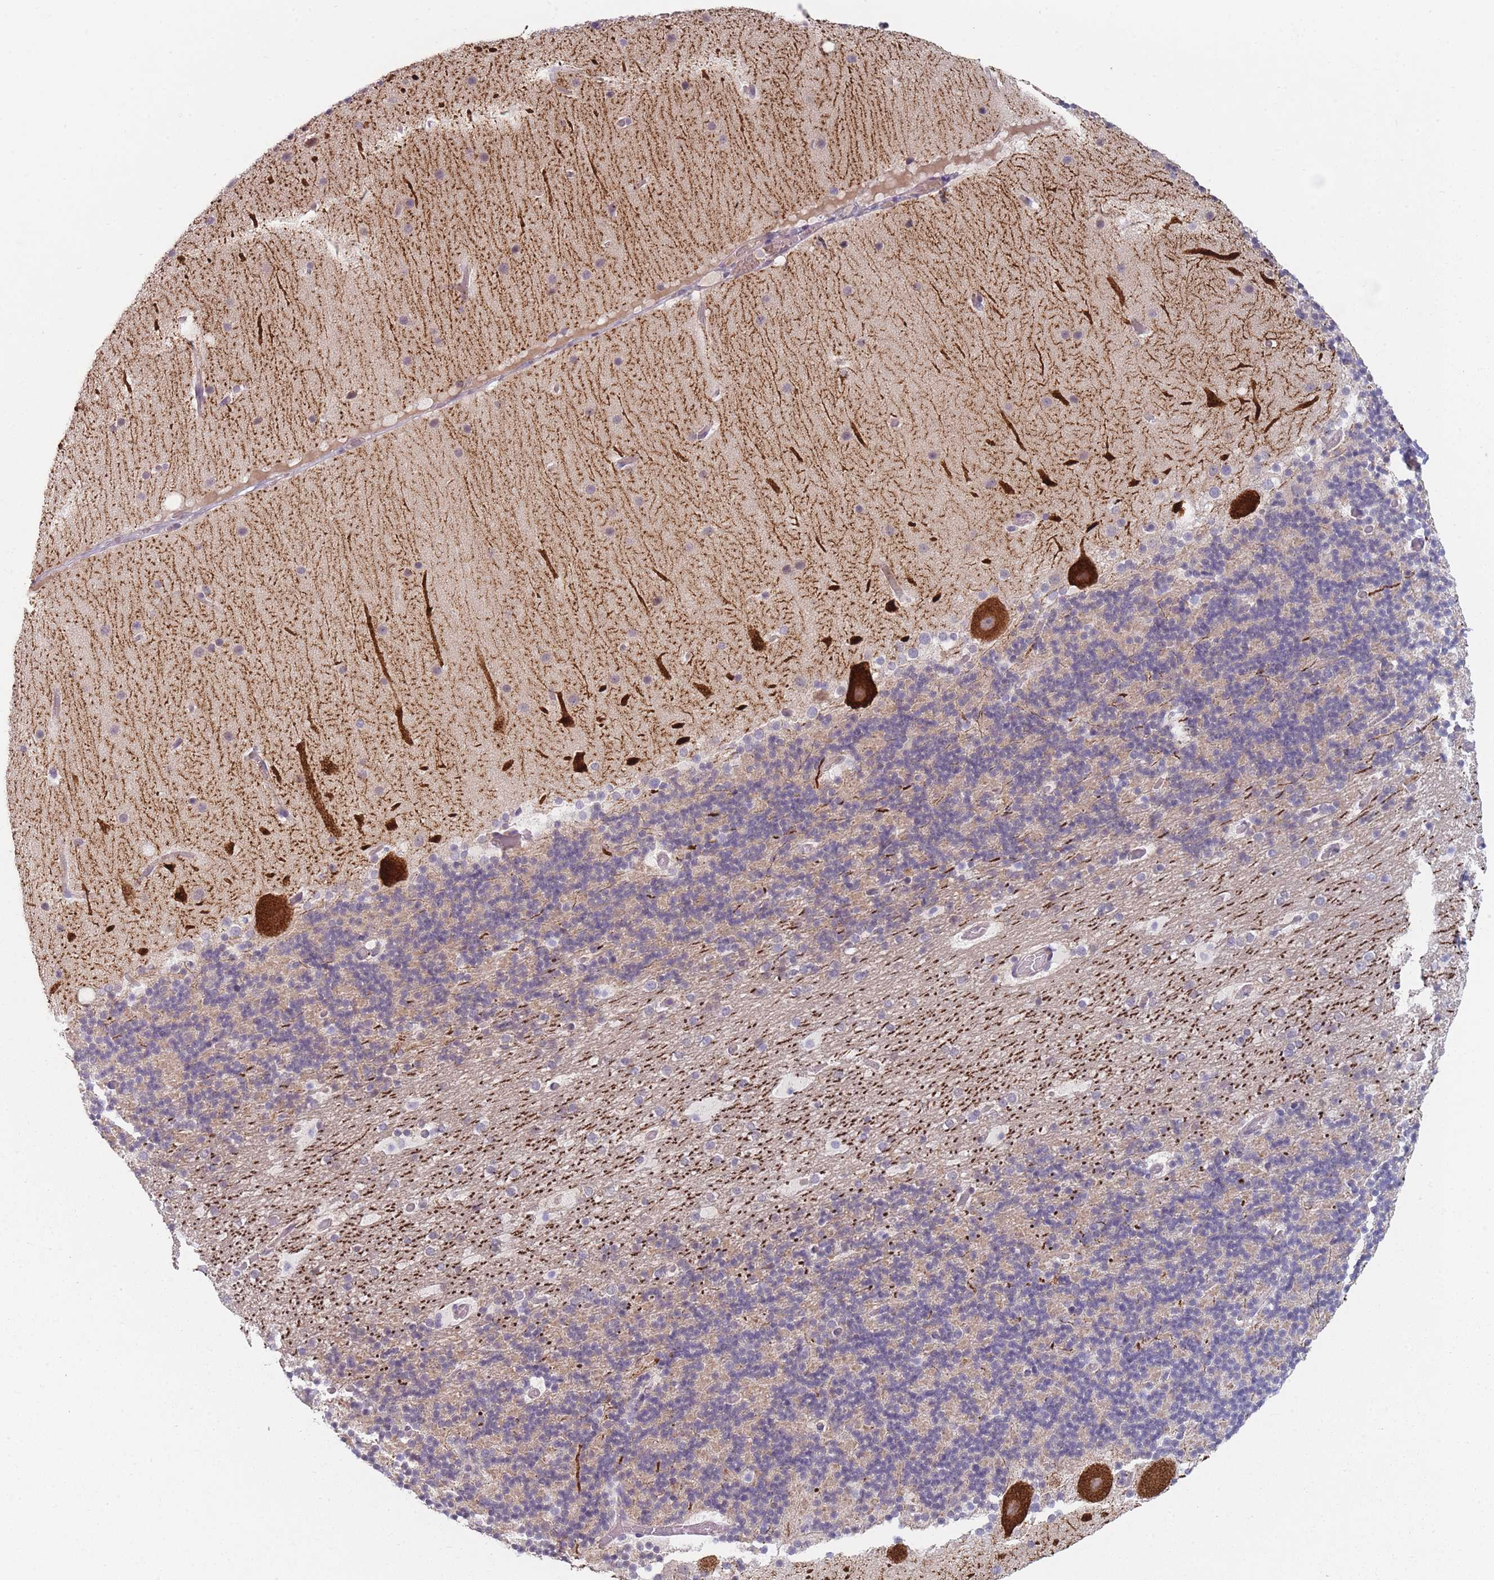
{"staining": {"intensity": "negative", "quantity": "none", "location": "none"}, "tissue": "cerebellum", "cell_type": "Cells in granular layer", "image_type": "normal", "snomed": [{"axis": "morphology", "description": "Normal tissue, NOS"}, {"axis": "topography", "description": "Cerebellum"}], "caption": "This is a micrograph of immunohistochemistry staining of benign cerebellum, which shows no expression in cells in granular layer. (DAB (3,3'-diaminobenzidine) immunohistochemistry (IHC), high magnification).", "gene": "ANKRD10", "patient": {"sex": "male", "age": 57}}